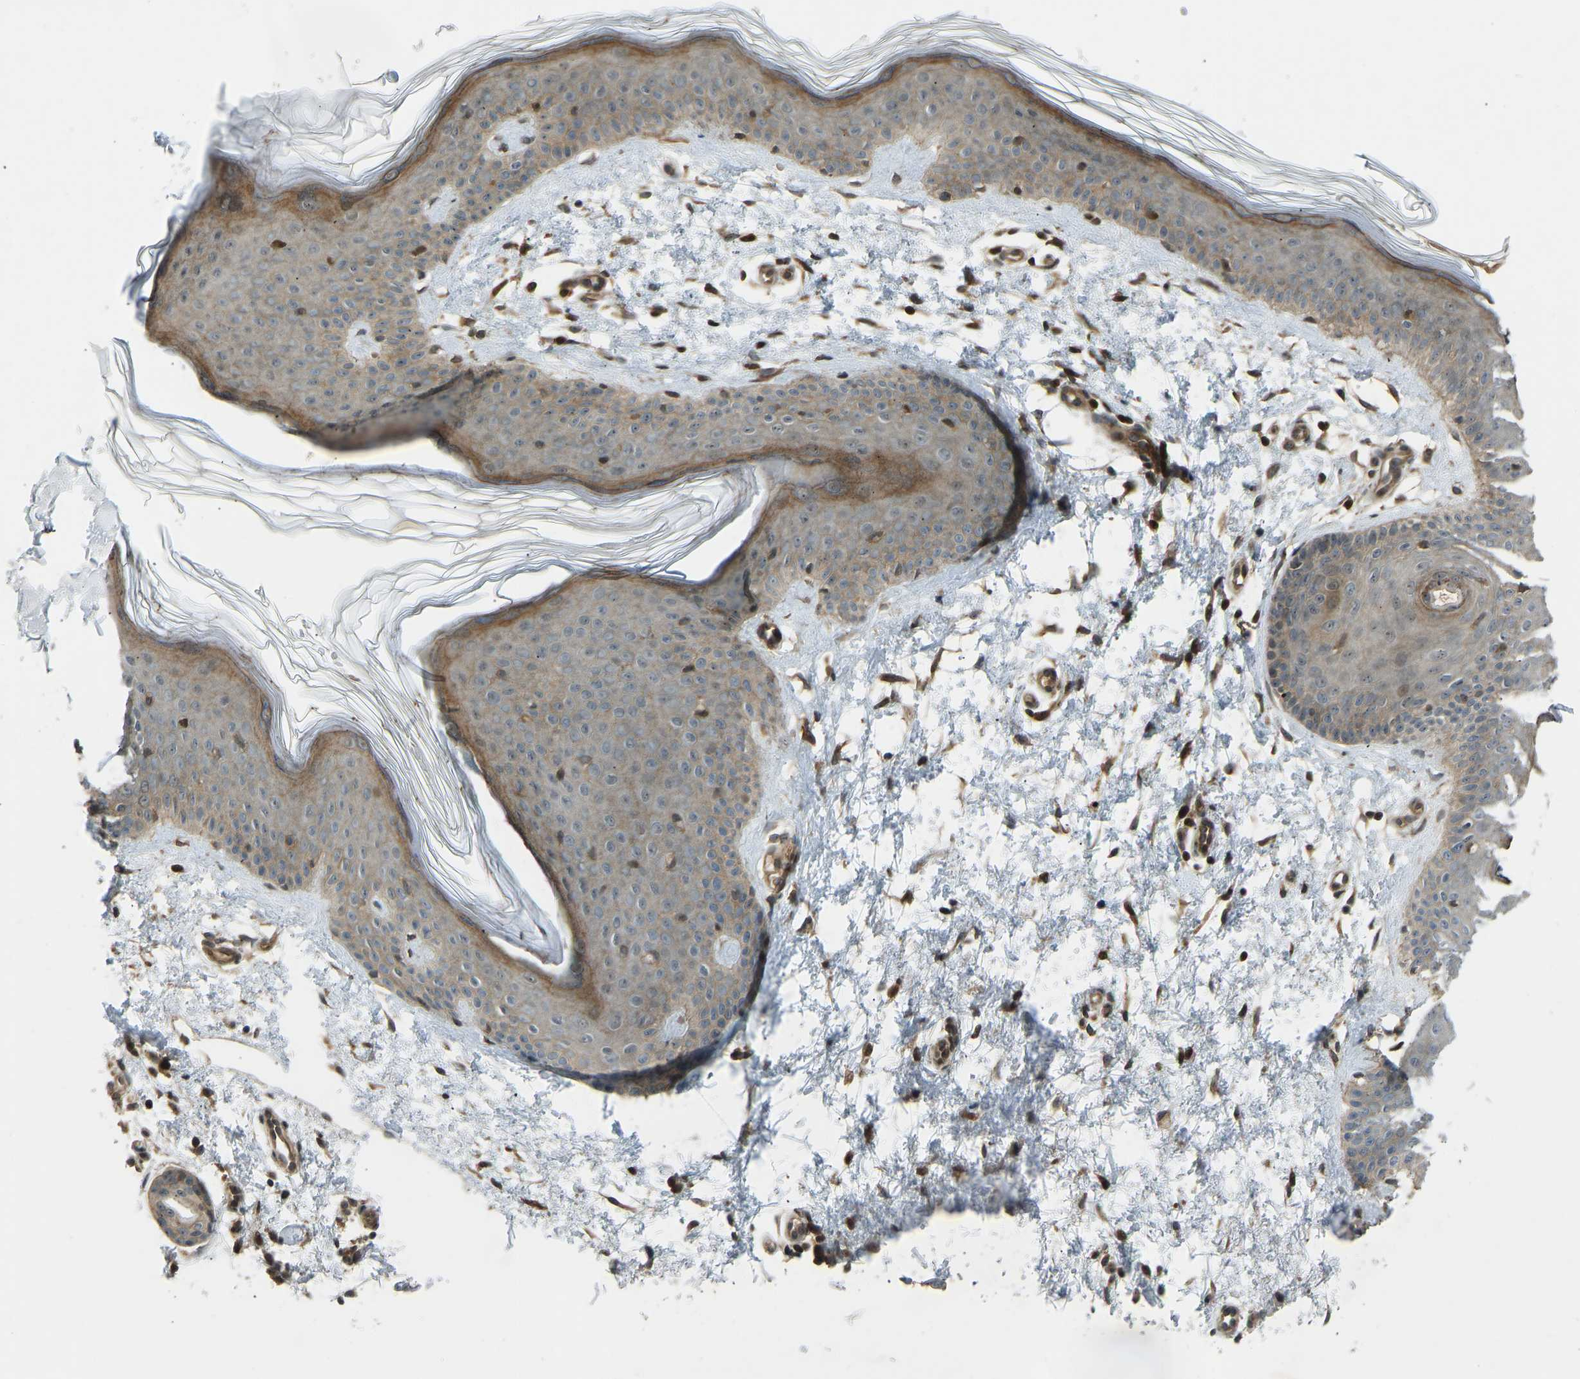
{"staining": {"intensity": "strong", "quantity": ">75%", "location": "cytoplasmic/membranous,nuclear"}, "tissue": "skin", "cell_type": "Fibroblasts", "image_type": "normal", "snomed": [{"axis": "morphology", "description": "Normal tissue, NOS"}, {"axis": "morphology", "description": "Malignant melanoma, NOS"}, {"axis": "topography", "description": "Skin"}], "caption": "Skin was stained to show a protein in brown. There is high levels of strong cytoplasmic/membranous,nuclear staining in approximately >75% of fibroblasts. The staining was performed using DAB, with brown indicating positive protein expression. Nuclei are stained blue with hematoxylin.", "gene": "SVOPL", "patient": {"sex": "male", "age": 83}}